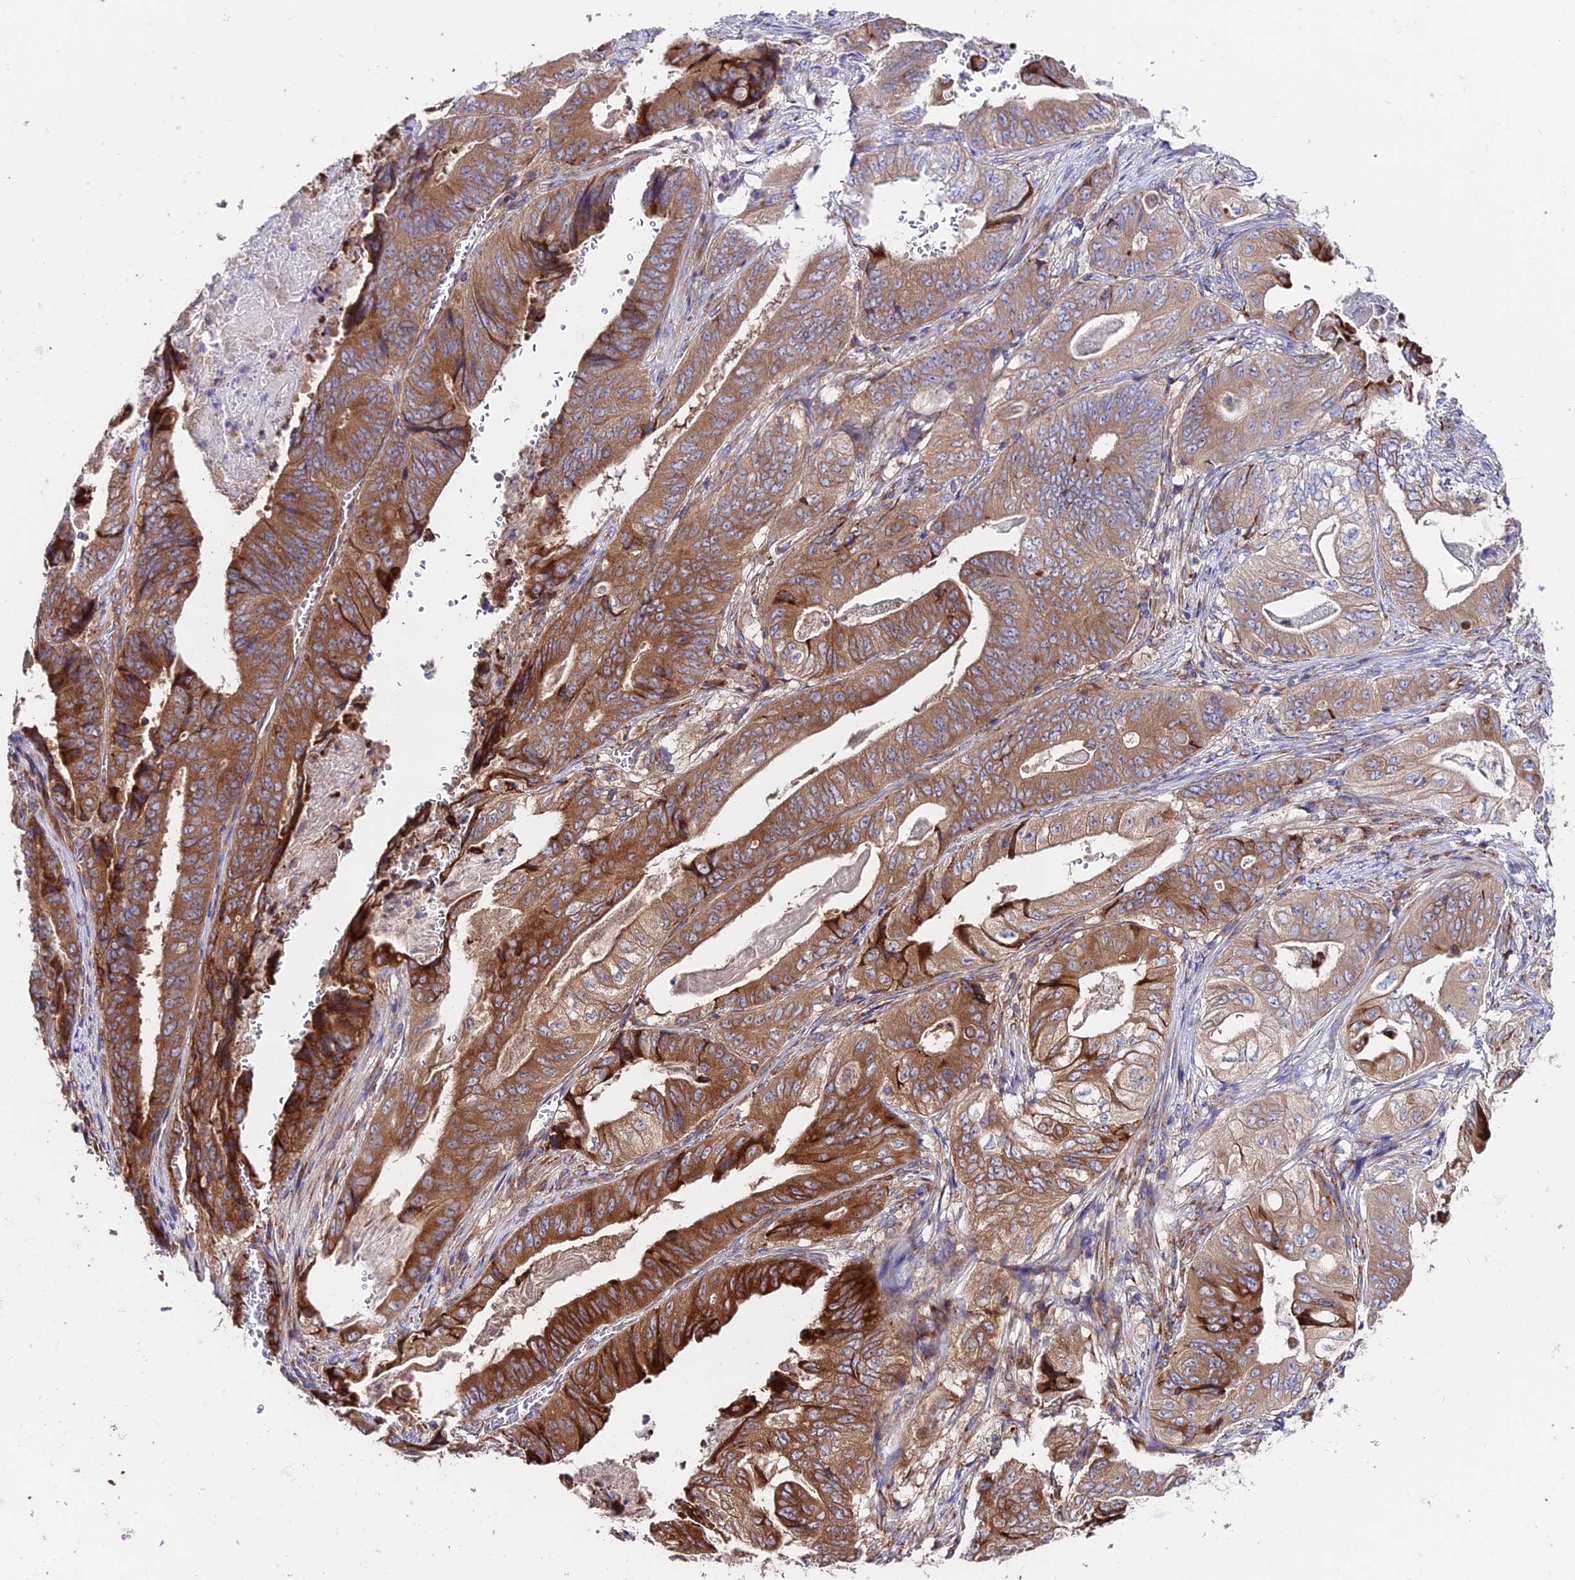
{"staining": {"intensity": "strong", "quantity": "25%-75%", "location": "cytoplasmic/membranous"}, "tissue": "stomach cancer", "cell_type": "Tumor cells", "image_type": "cancer", "snomed": [{"axis": "morphology", "description": "Adenocarcinoma, NOS"}, {"axis": "topography", "description": "Stomach"}], "caption": "Immunohistochemistry staining of adenocarcinoma (stomach), which exhibits high levels of strong cytoplasmic/membranous positivity in approximately 25%-75% of tumor cells indicating strong cytoplasmic/membranous protein positivity. The staining was performed using DAB (3,3'-diaminobenzidine) (brown) for protein detection and nuclei were counterstained in hematoxylin (blue).", "gene": "EIF3K", "patient": {"sex": "female", "age": 73}}